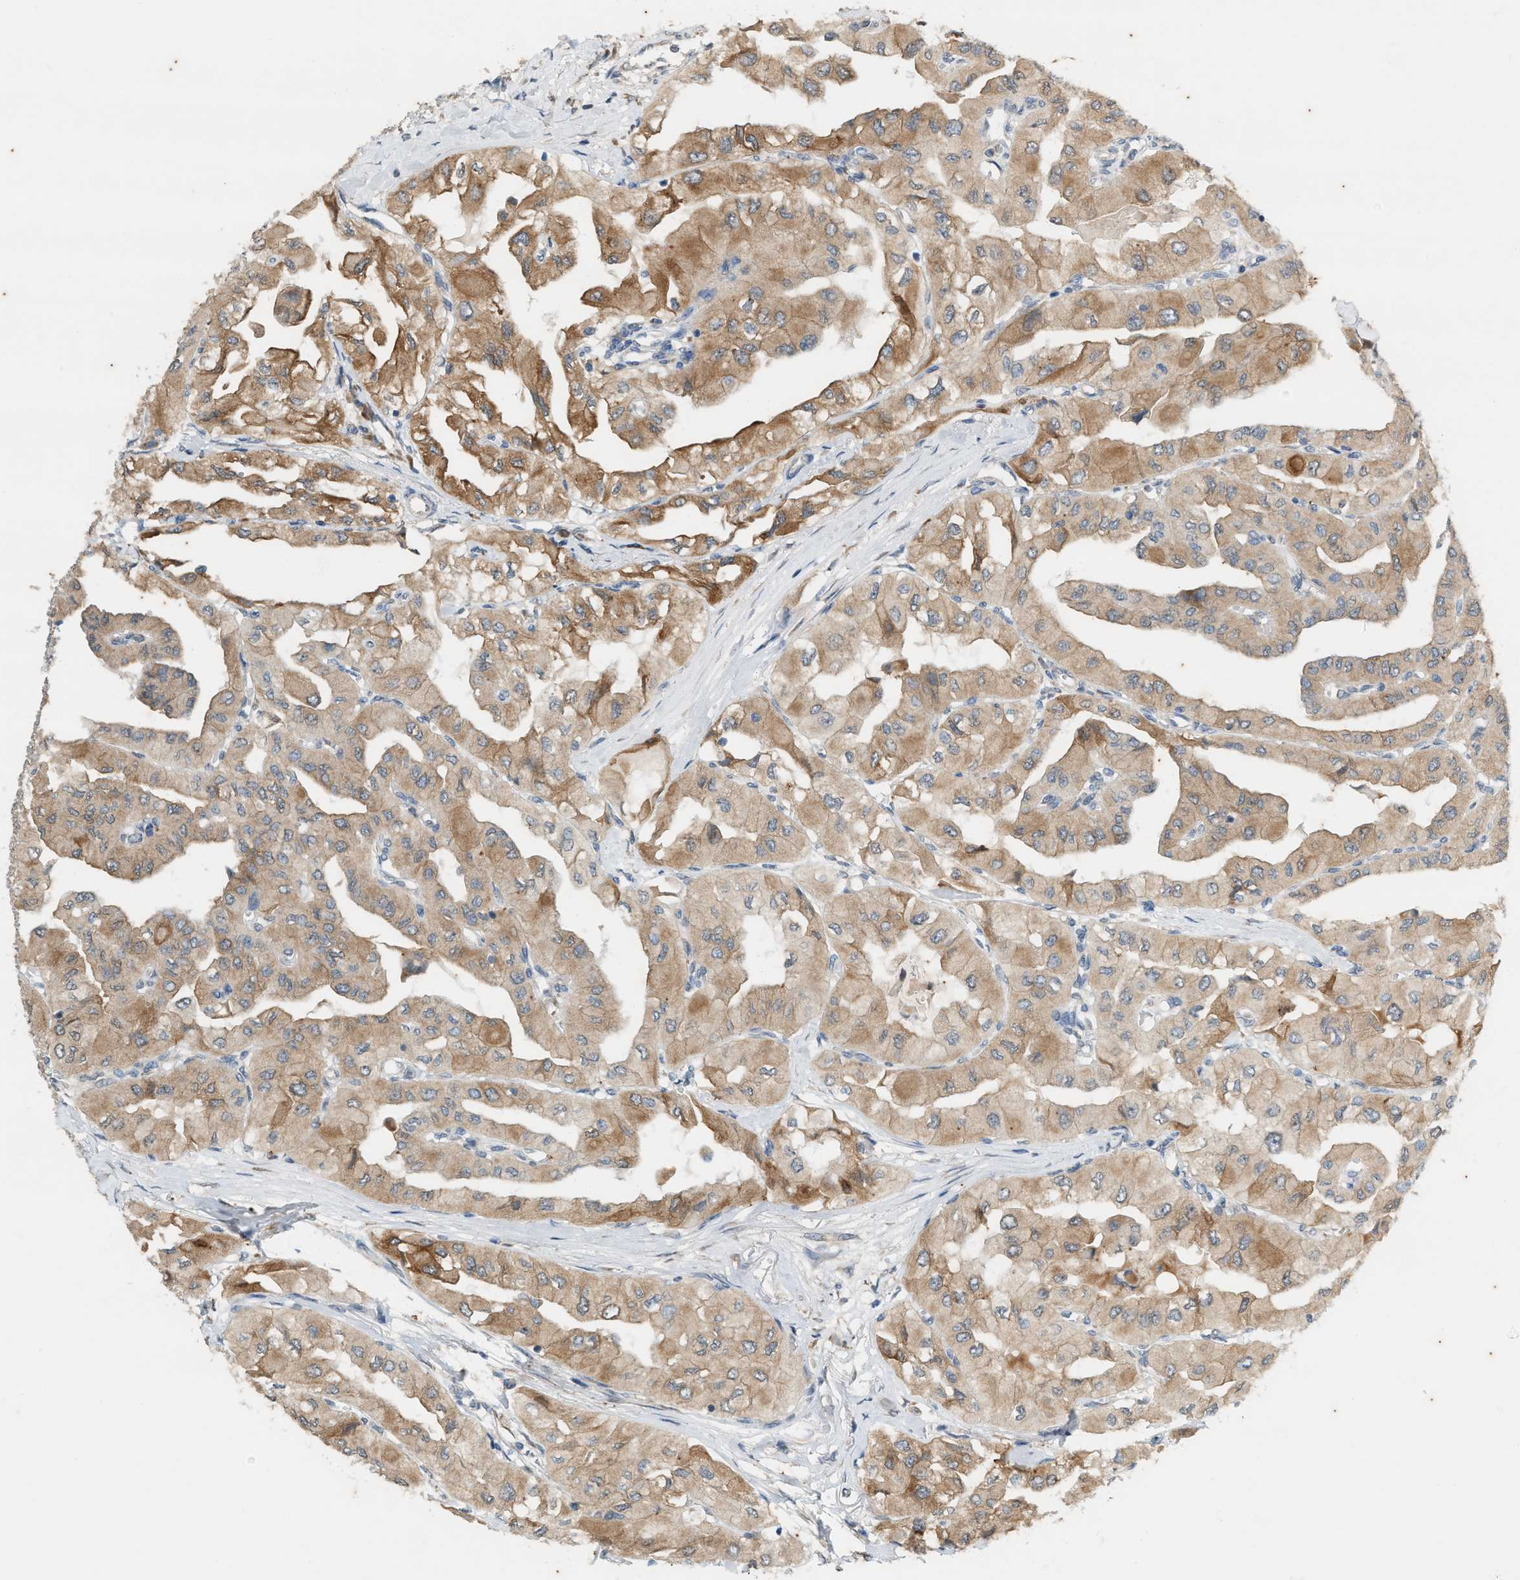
{"staining": {"intensity": "moderate", "quantity": ">75%", "location": "cytoplasmic/membranous"}, "tissue": "thyroid cancer", "cell_type": "Tumor cells", "image_type": "cancer", "snomed": [{"axis": "morphology", "description": "Papillary adenocarcinoma, NOS"}, {"axis": "topography", "description": "Thyroid gland"}], "caption": "Papillary adenocarcinoma (thyroid) was stained to show a protein in brown. There is medium levels of moderate cytoplasmic/membranous positivity in approximately >75% of tumor cells. The staining was performed using DAB to visualize the protein expression in brown, while the nuclei were stained in blue with hematoxylin (Magnification: 20x).", "gene": "CHPF2", "patient": {"sex": "female", "age": 59}}